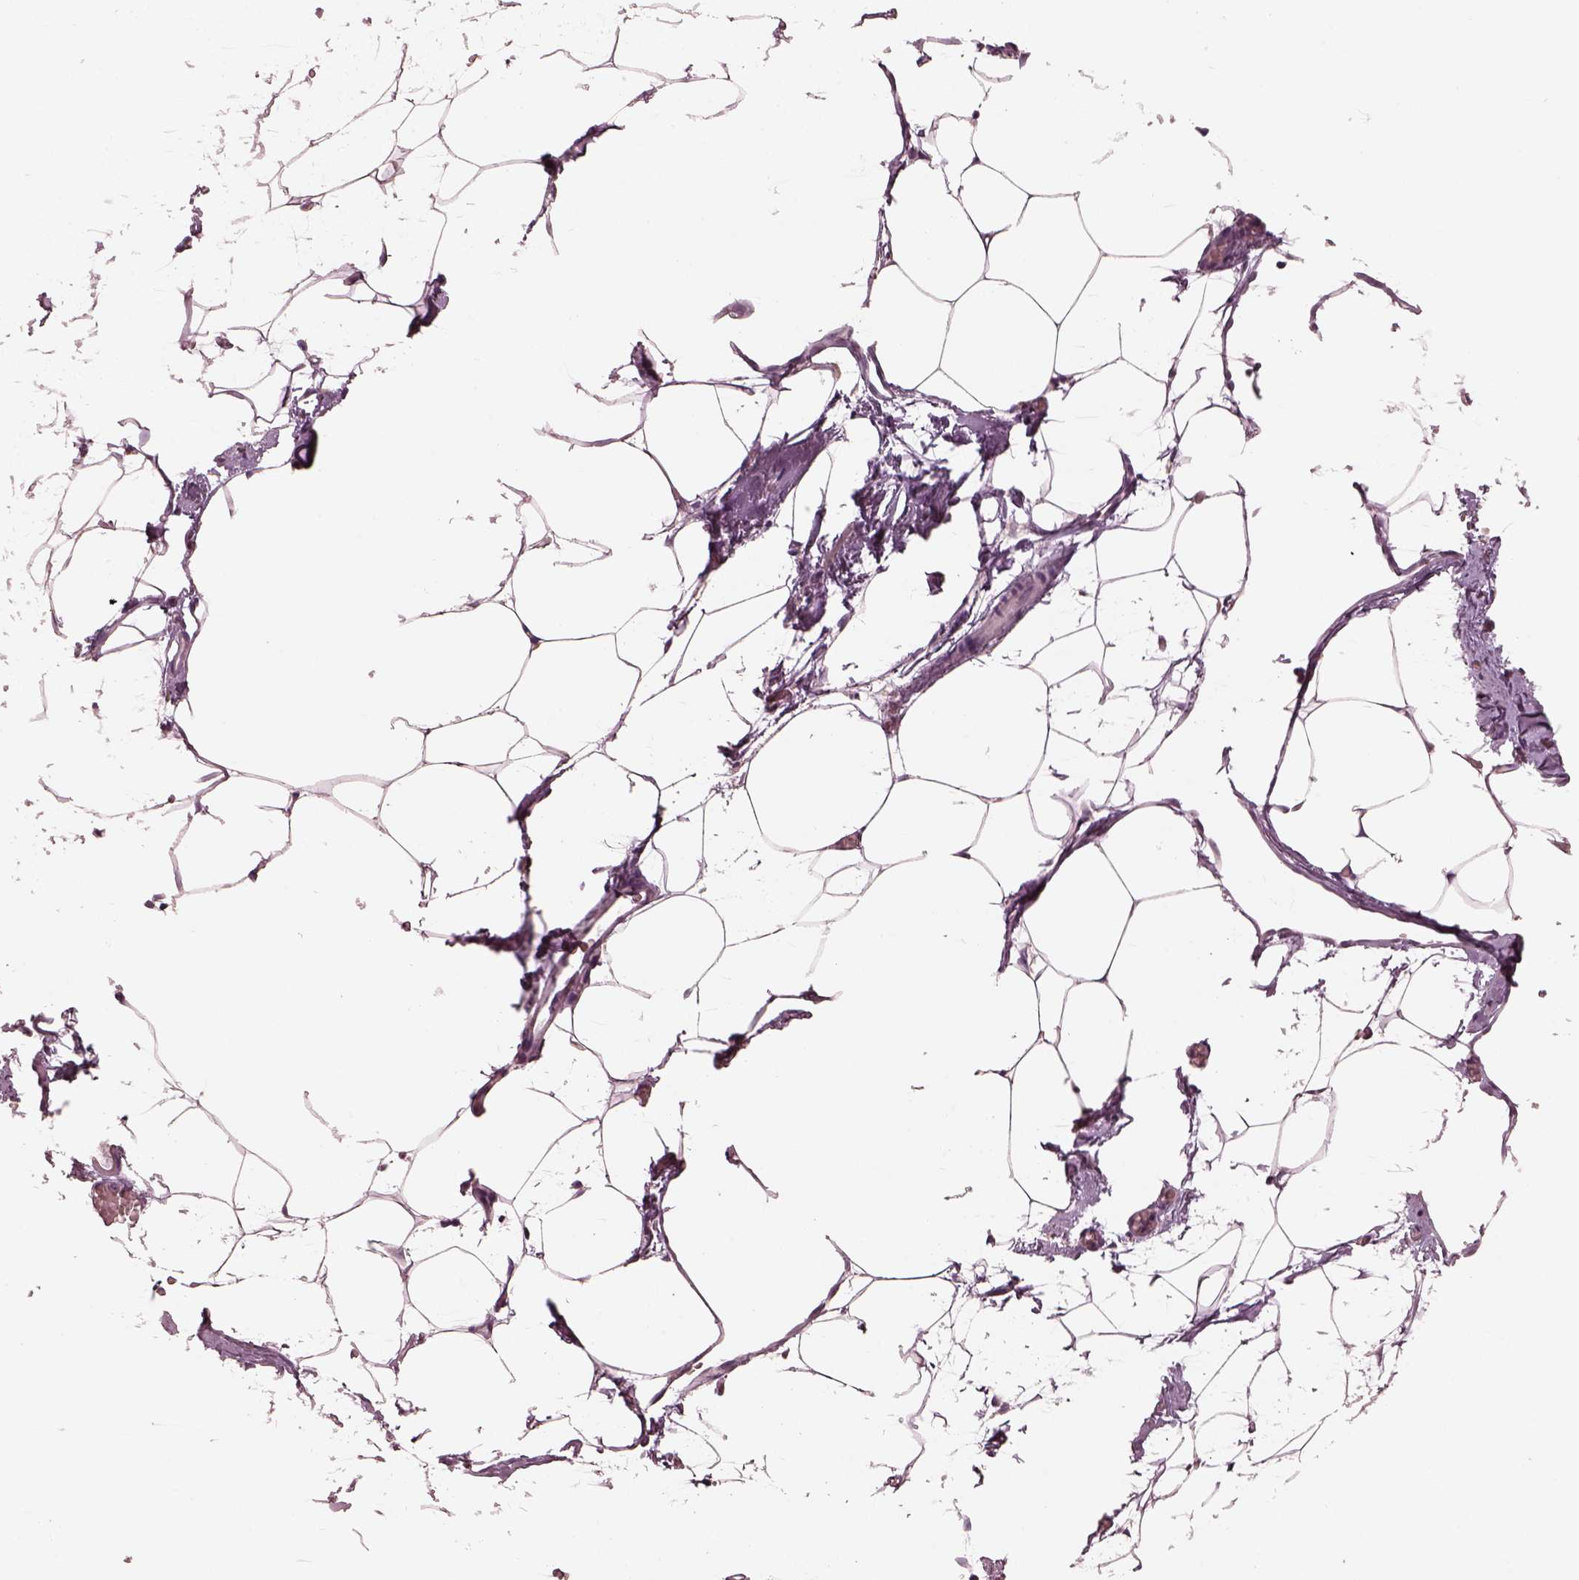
{"staining": {"intensity": "negative", "quantity": "none", "location": "none"}, "tissue": "adipose tissue", "cell_type": "Adipocytes", "image_type": "normal", "snomed": [{"axis": "morphology", "description": "Normal tissue, NOS"}, {"axis": "topography", "description": "Adipose tissue"}], "caption": "Adipocytes show no significant protein staining in benign adipose tissue. (DAB IHC with hematoxylin counter stain).", "gene": "OPTC", "patient": {"sex": "male", "age": 57}}